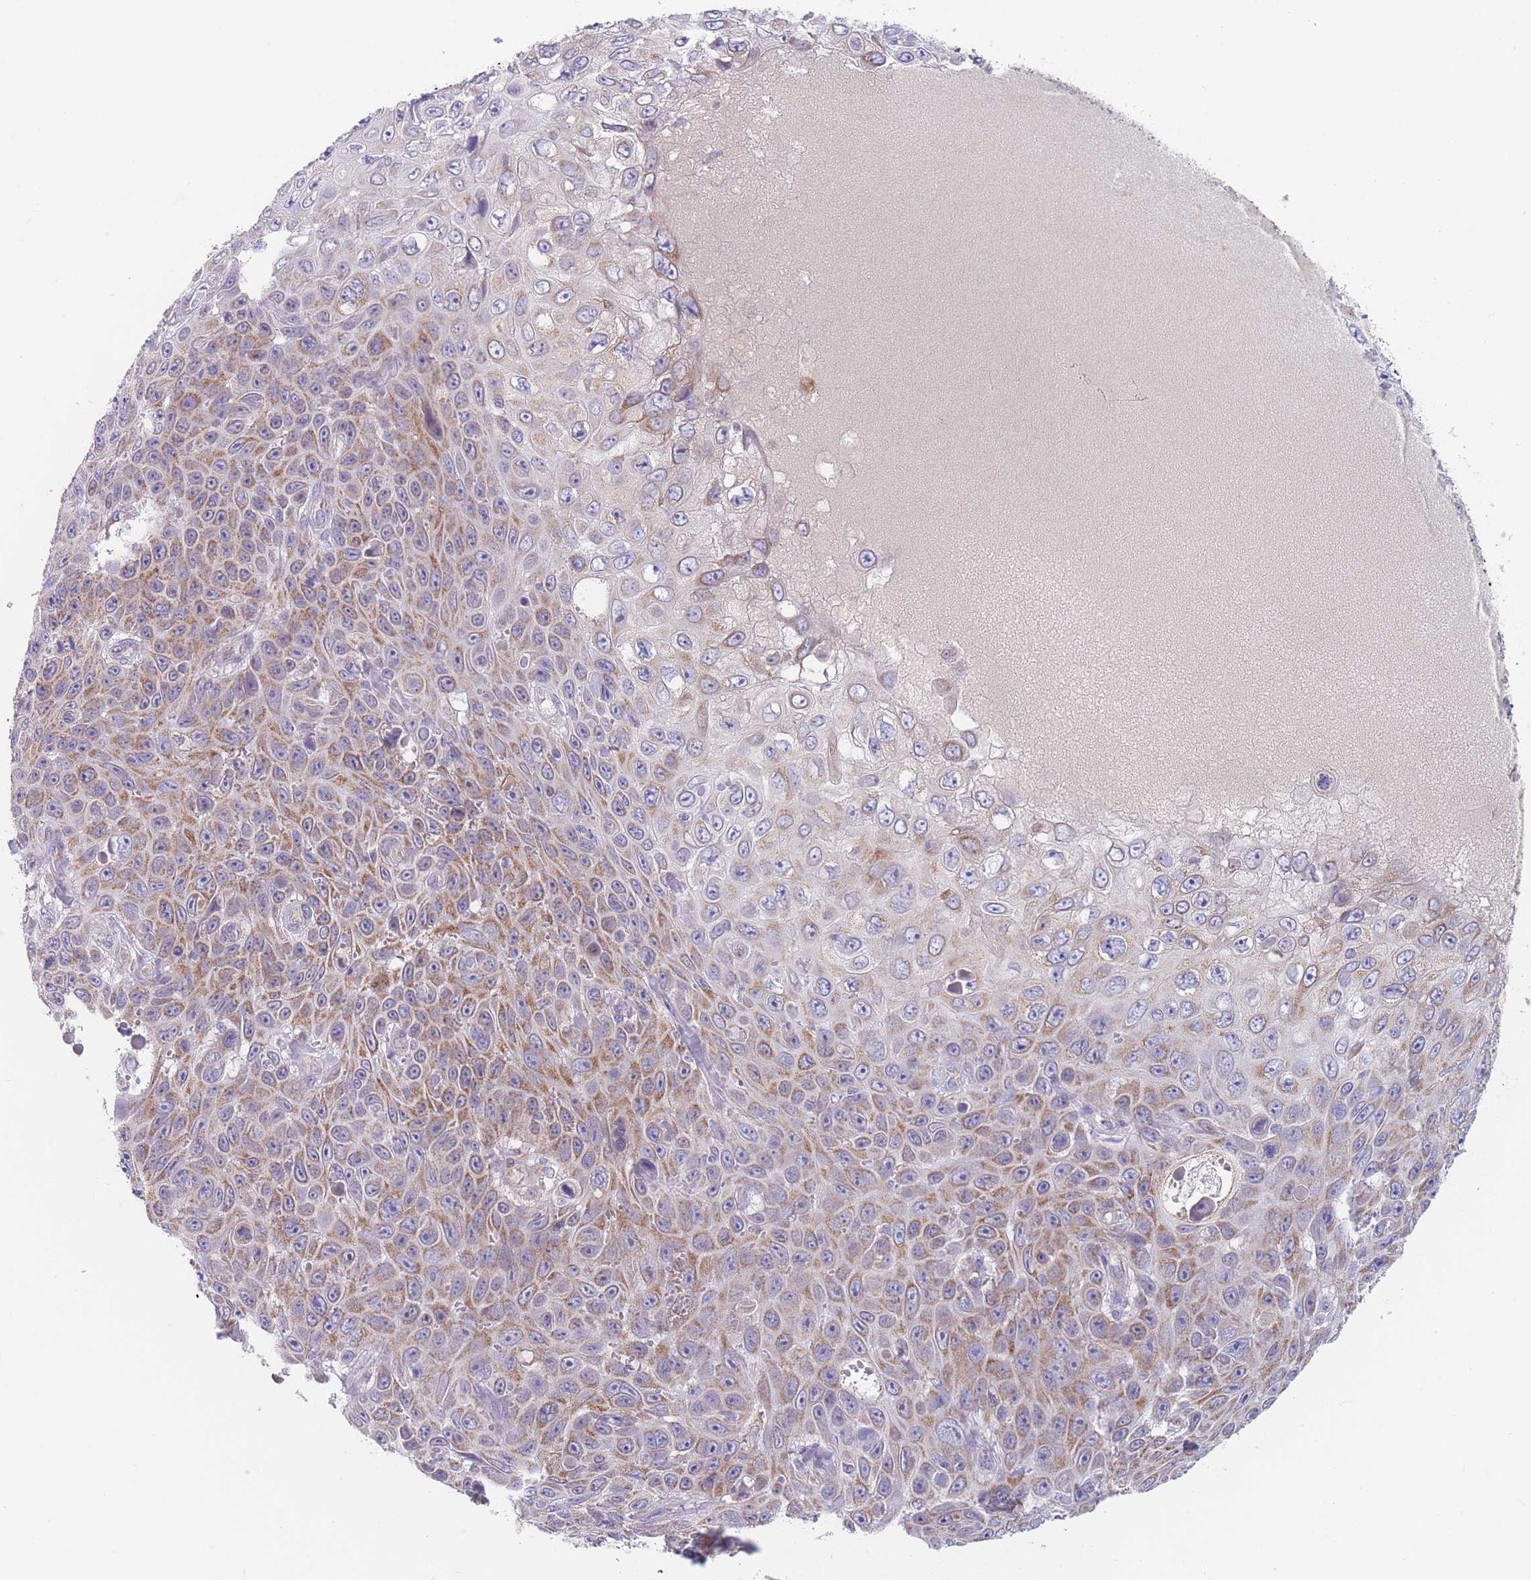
{"staining": {"intensity": "moderate", "quantity": ">75%", "location": "cytoplasmic/membranous"}, "tissue": "skin cancer", "cell_type": "Tumor cells", "image_type": "cancer", "snomed": [{"axis": "morphology", "description": "Squamous cell carcinoma, NOS"}, {"axis": "topography", "description": "Skin"}], "caption": "Brown immunohistochemical staining in human skin cancer (squamous cell carcinoma) shows moderate cytoplasmic/membranous staining in about >75% of tumor cells.", "gene": "MRPS14", "patient": {"sex": "male", "age": 82}}